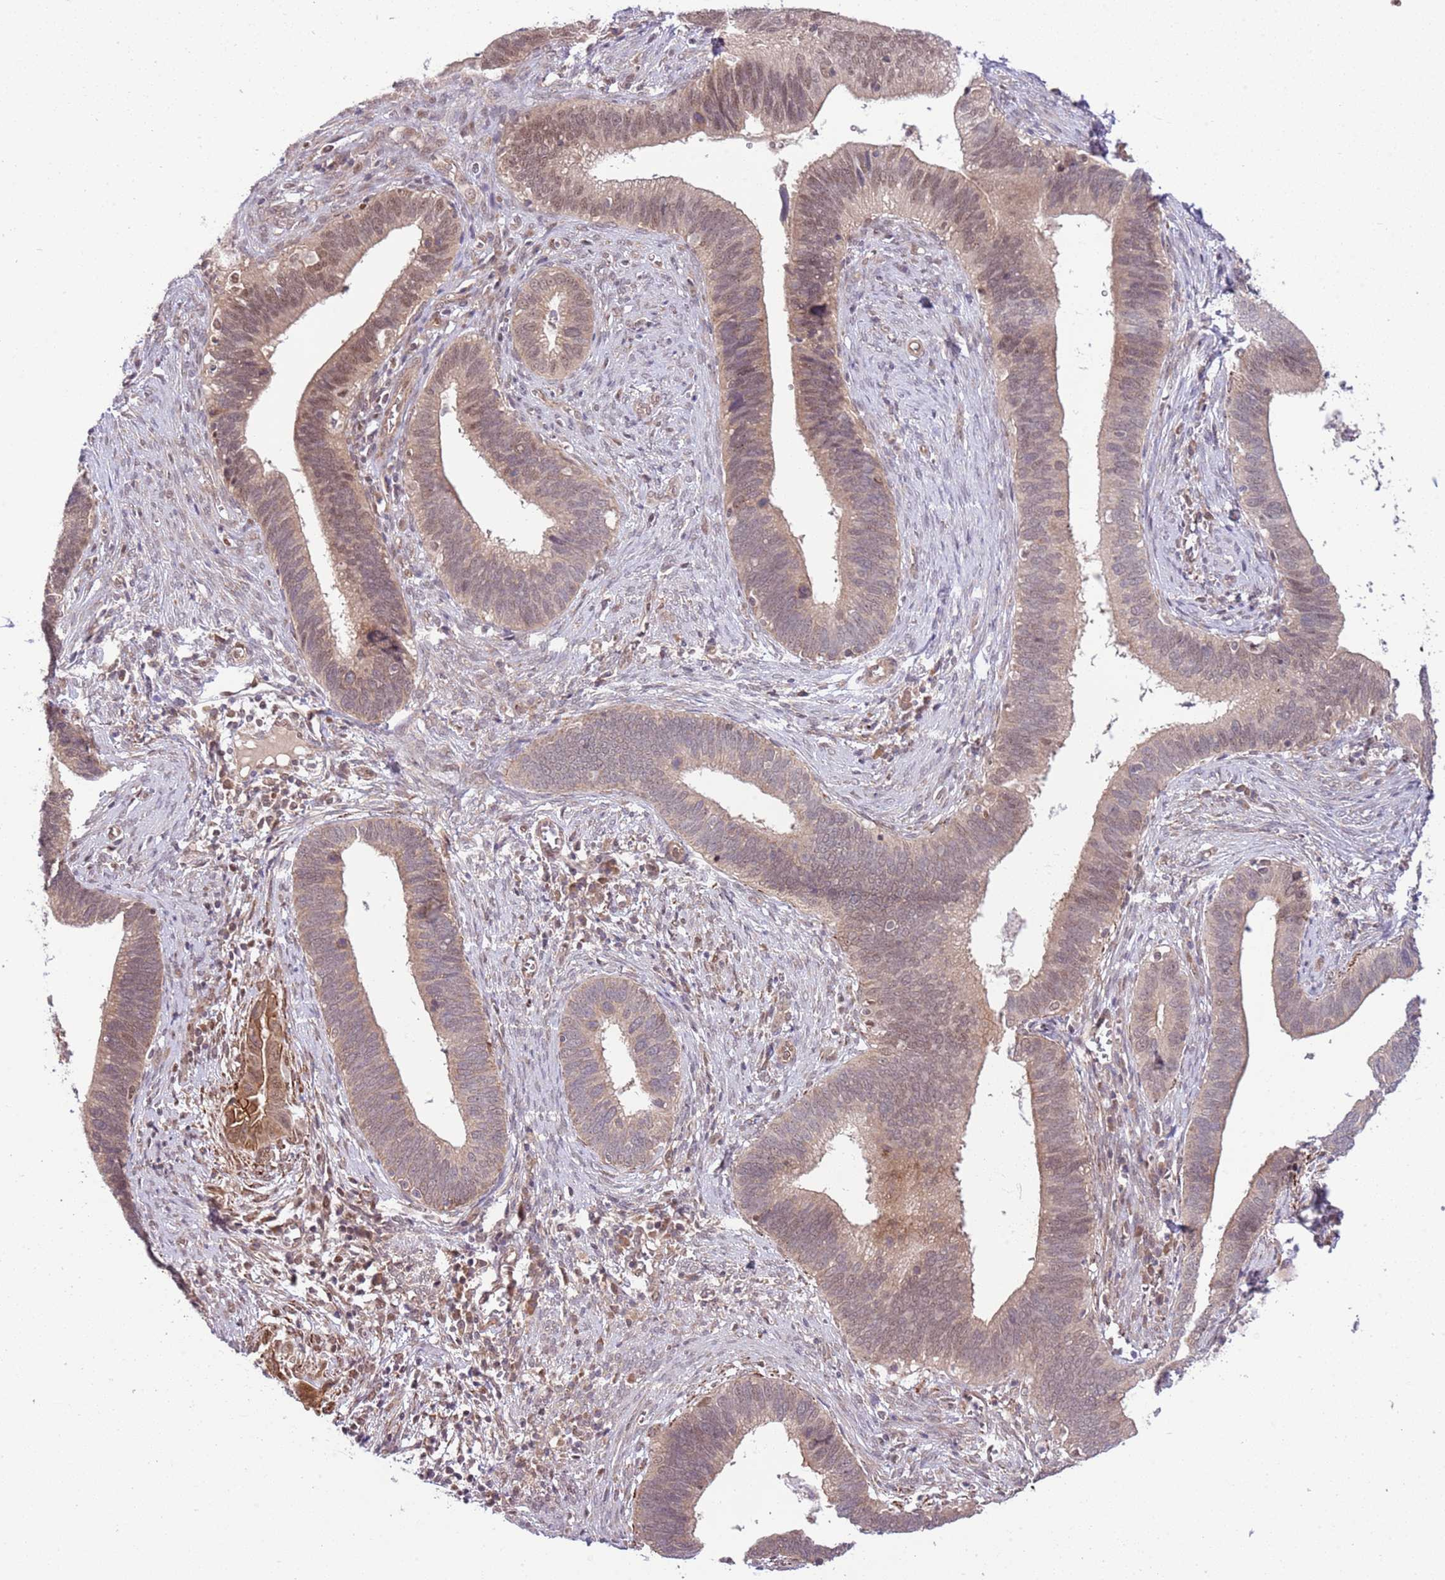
{"staining": {"intensity": "moderate", "quantity": ">75%", "location": "cytoplasmic/membranous,nuclear"}, "tissue": "cervical cancer", "cell_type": "Tumor cells", "image_type": "cancer", "snomed": [{"axis": "morphology", "description": "Adenocarcinoma, NOS"}, {"axis": "topography", "description": "Cervix"}], "caption": "Adenocarcinoma (cervical) was stained to show a protein in brown. There is medium levels of moderate cytoplasmic/membranous and nuclear positivity in about >75% of tumor cells. Using DAB (brown) and hematoxylin (blue) stains, captured at high magnification using brightfield microscopy.", "gene": "CHD1", "patient": {"sex": "female", "age": 42}}